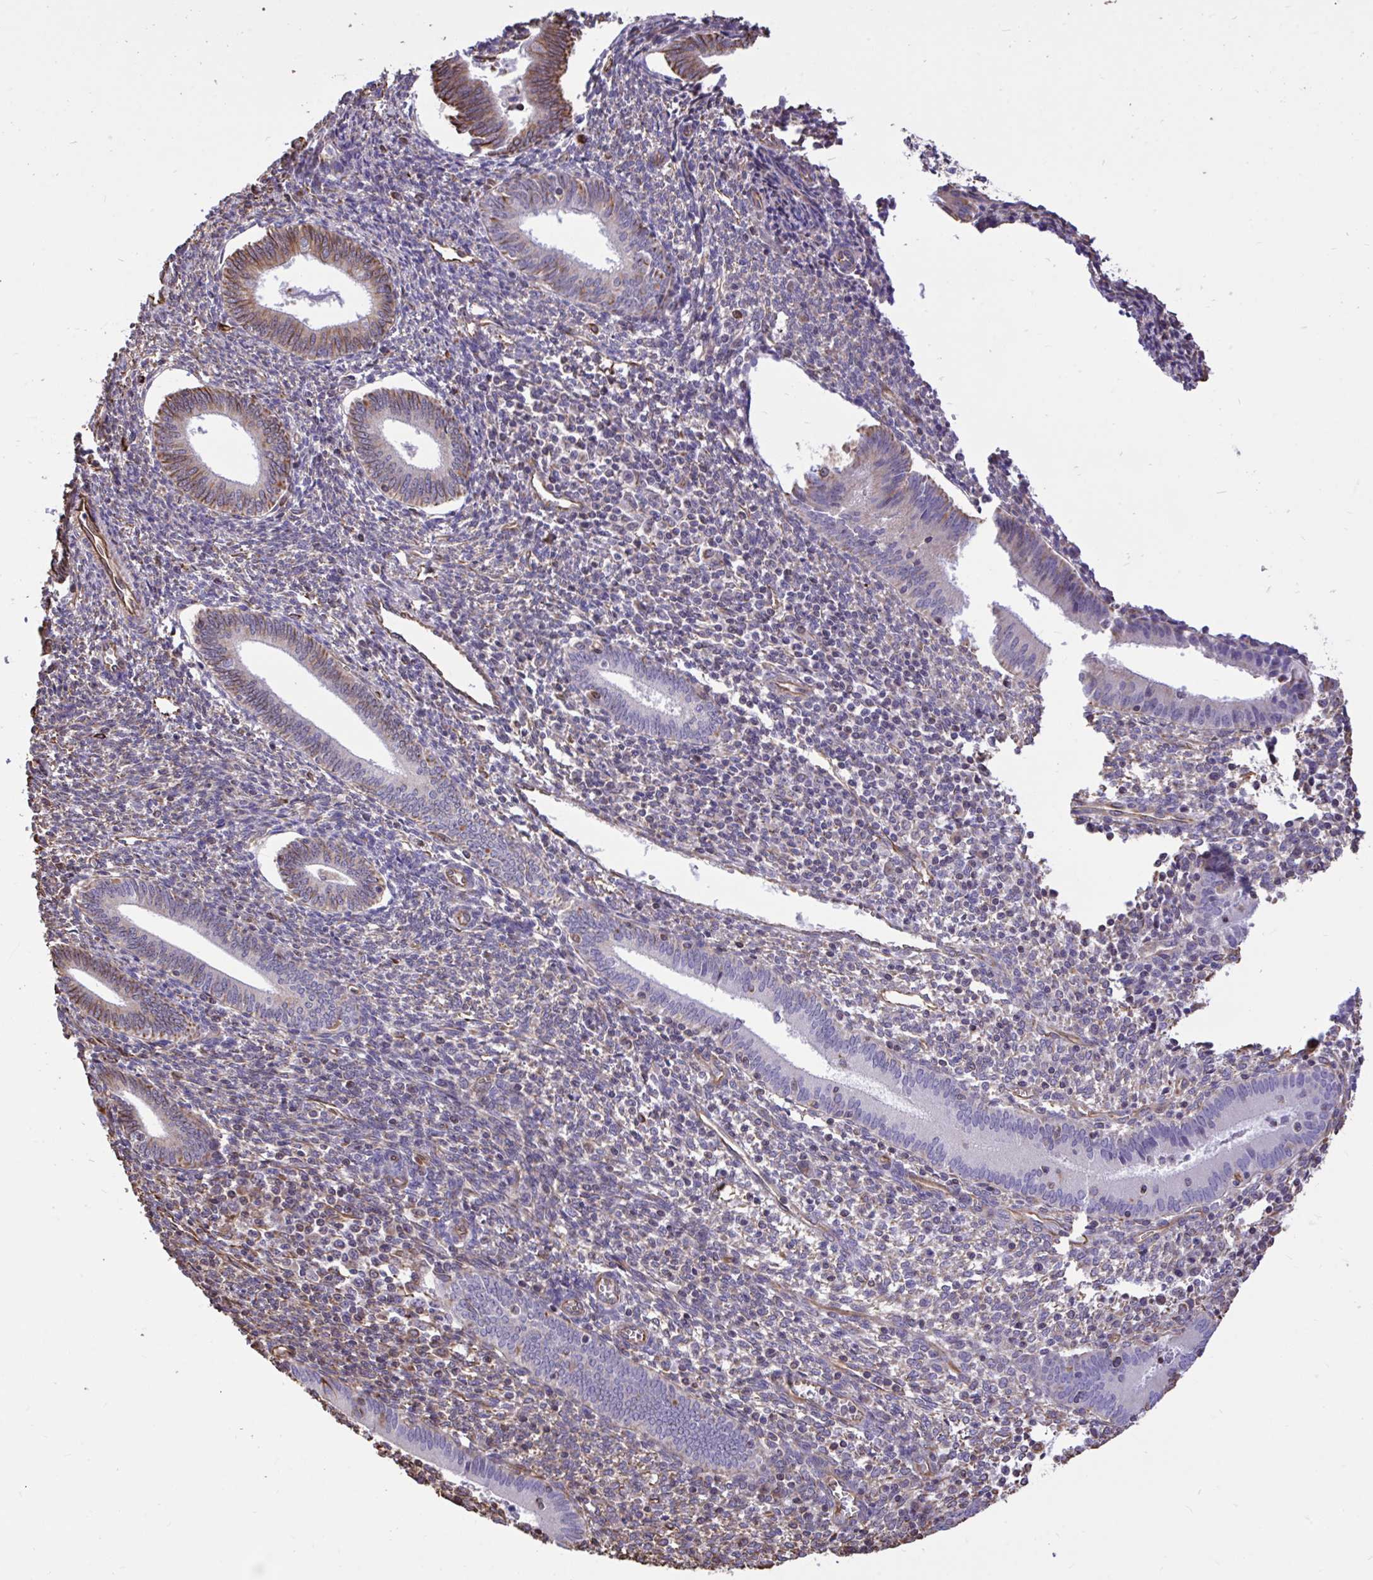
{"staining": {"intensity": "moderate", "quantity": "<25%", "location": "cytoplasmic/membranous"}, "tissue": "endometrium", "cell_type": "Cells in endometrial stroma", "image_type": "normal", "snomed": [{"axis": "morphology", "description": "Normal tissue, NOS"}, {"axis": "topography", "description": "Endometrium"}], "caption": "The immunohistochemical stain highlights moderate cytoplasmic/membranous positivity in cells in endometrial stroma of benign endometrium. (DAB (3,3'-diaminobenzidine) IHC, brown staining for protein, blue staining for nuclei).", "gene": "RNF103", "patient": {"sex": "female", "age": 41}}